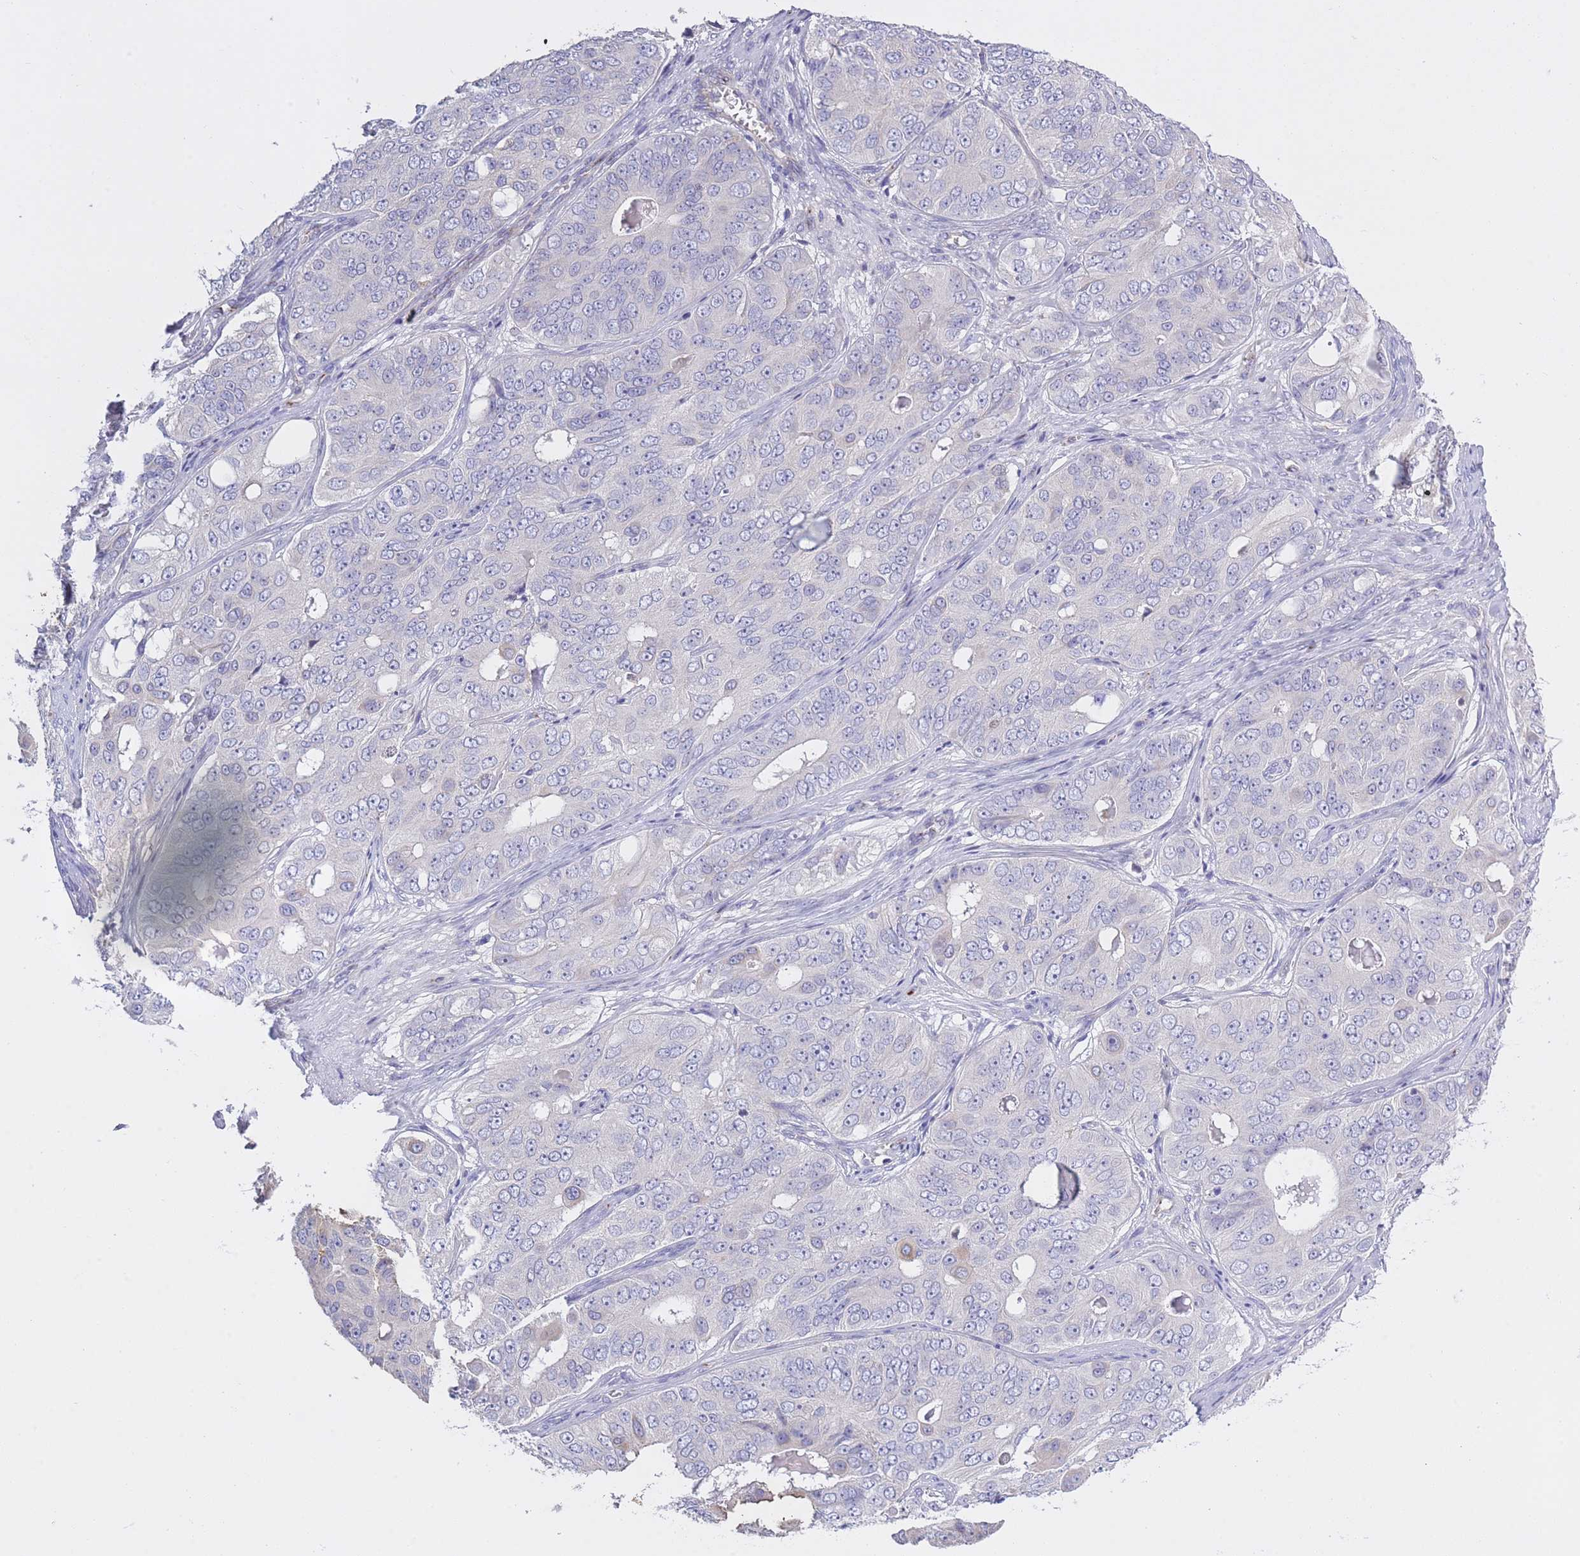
{"staining": {"intensity": "negative", "quantity": "none", "location": "none"}, "tissue": "ovarian cancer", "cell_type": "Tumor cells", "image_type": "cancer", "snomed": [{"axis": "morphology", "description": "Carcinoma, endometroid"}, {"axis": "topography", "description": "Ovary"}], "caption": "Tumor cells are negative for protein expression in human ovarian endometroid carcinoma.", "gene": "CENPM", "patient": {"sex": "female", "age": 51}}